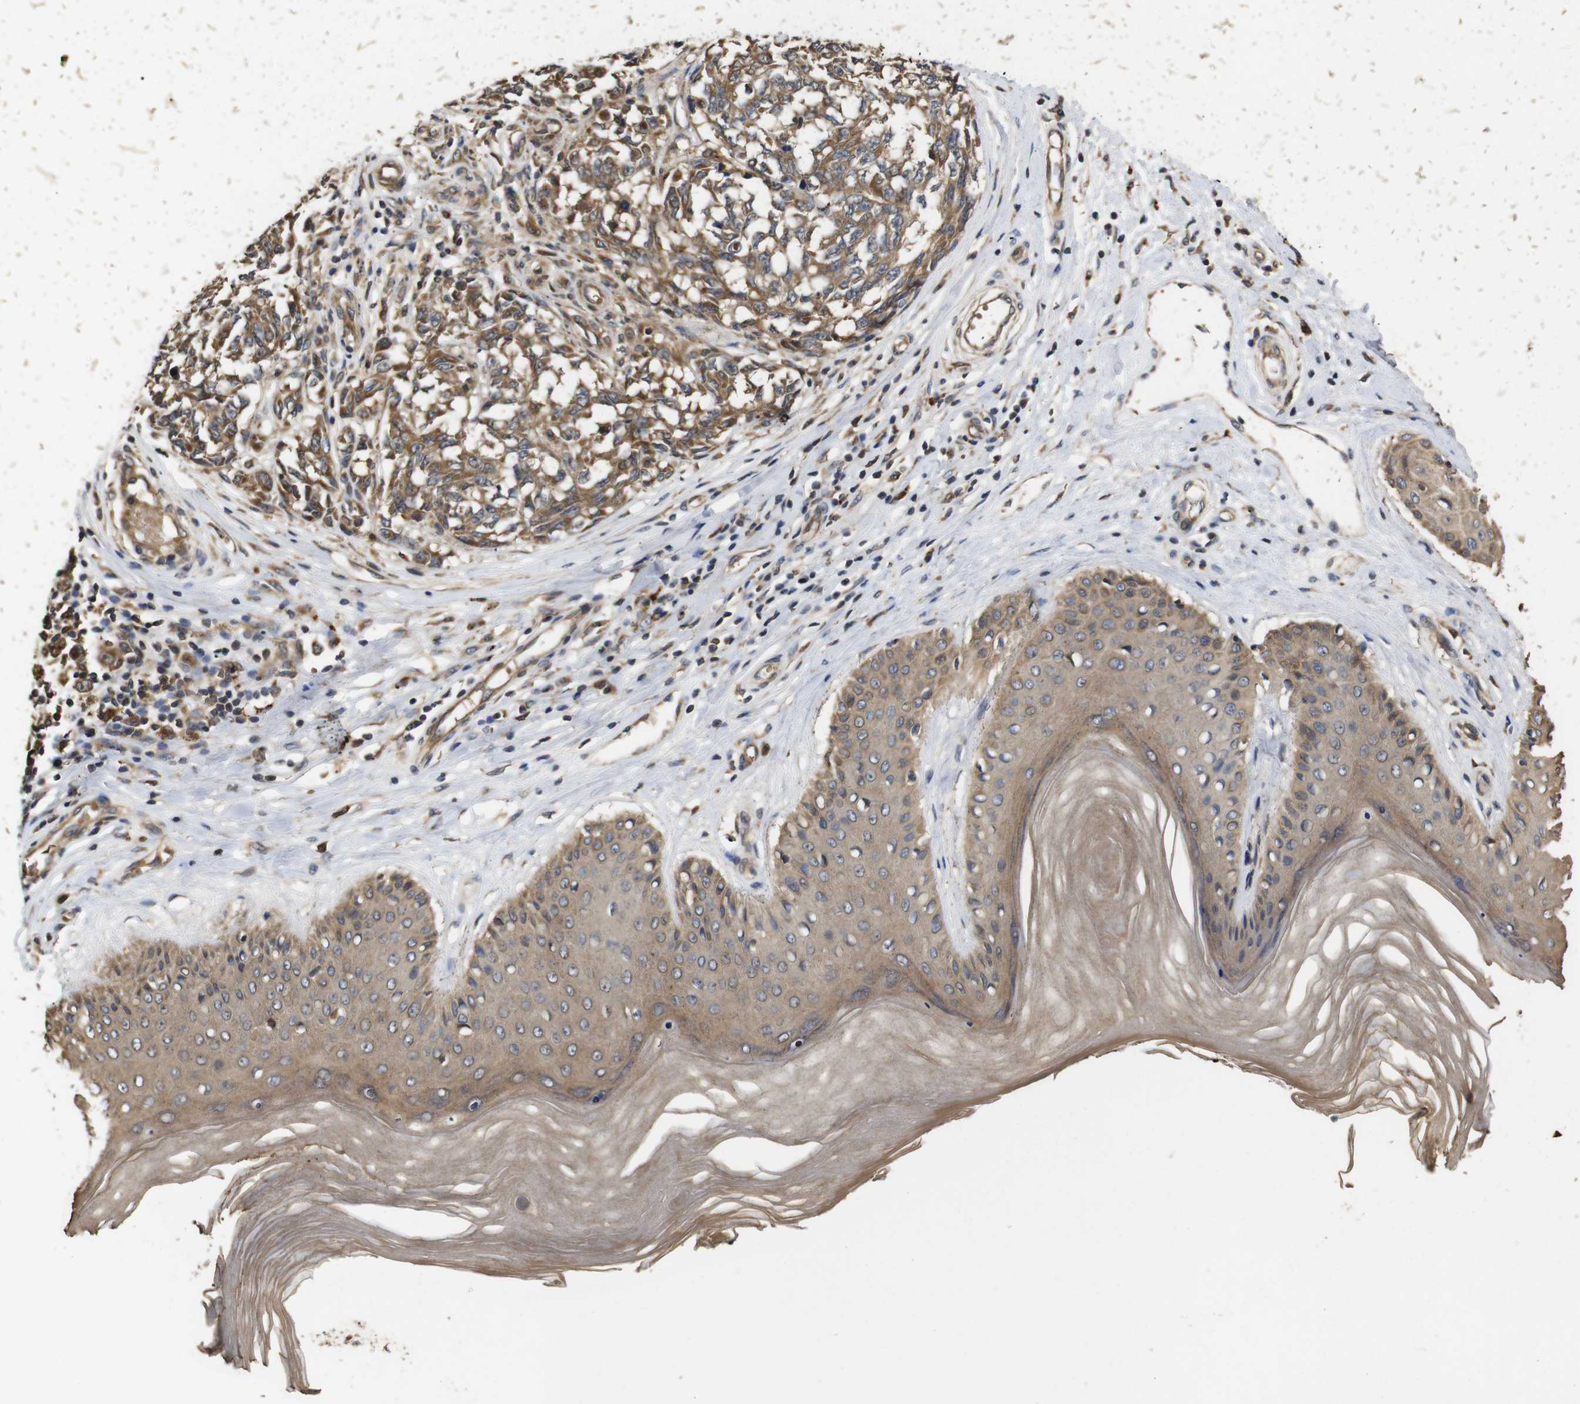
{"staining": {"intensity": "weak", "quantity": ">75%", "location": "cytoplasmic/membranous"}, "tissue": "melanoma", "cell_type": "Tumor cells", "image_type": "cancer", "snomed": [{"axis": "morphology", "description": "Malignant melanoma, NOS"}, {"axis": "topography", "description": "Skin"}], "caption": "Weak cytoplasmic/membranous expression is appreciated in about >75% of tumor cells in melanoma.", "gene": "PTPN14", "patient": {"sex": "female", "age": 64}}